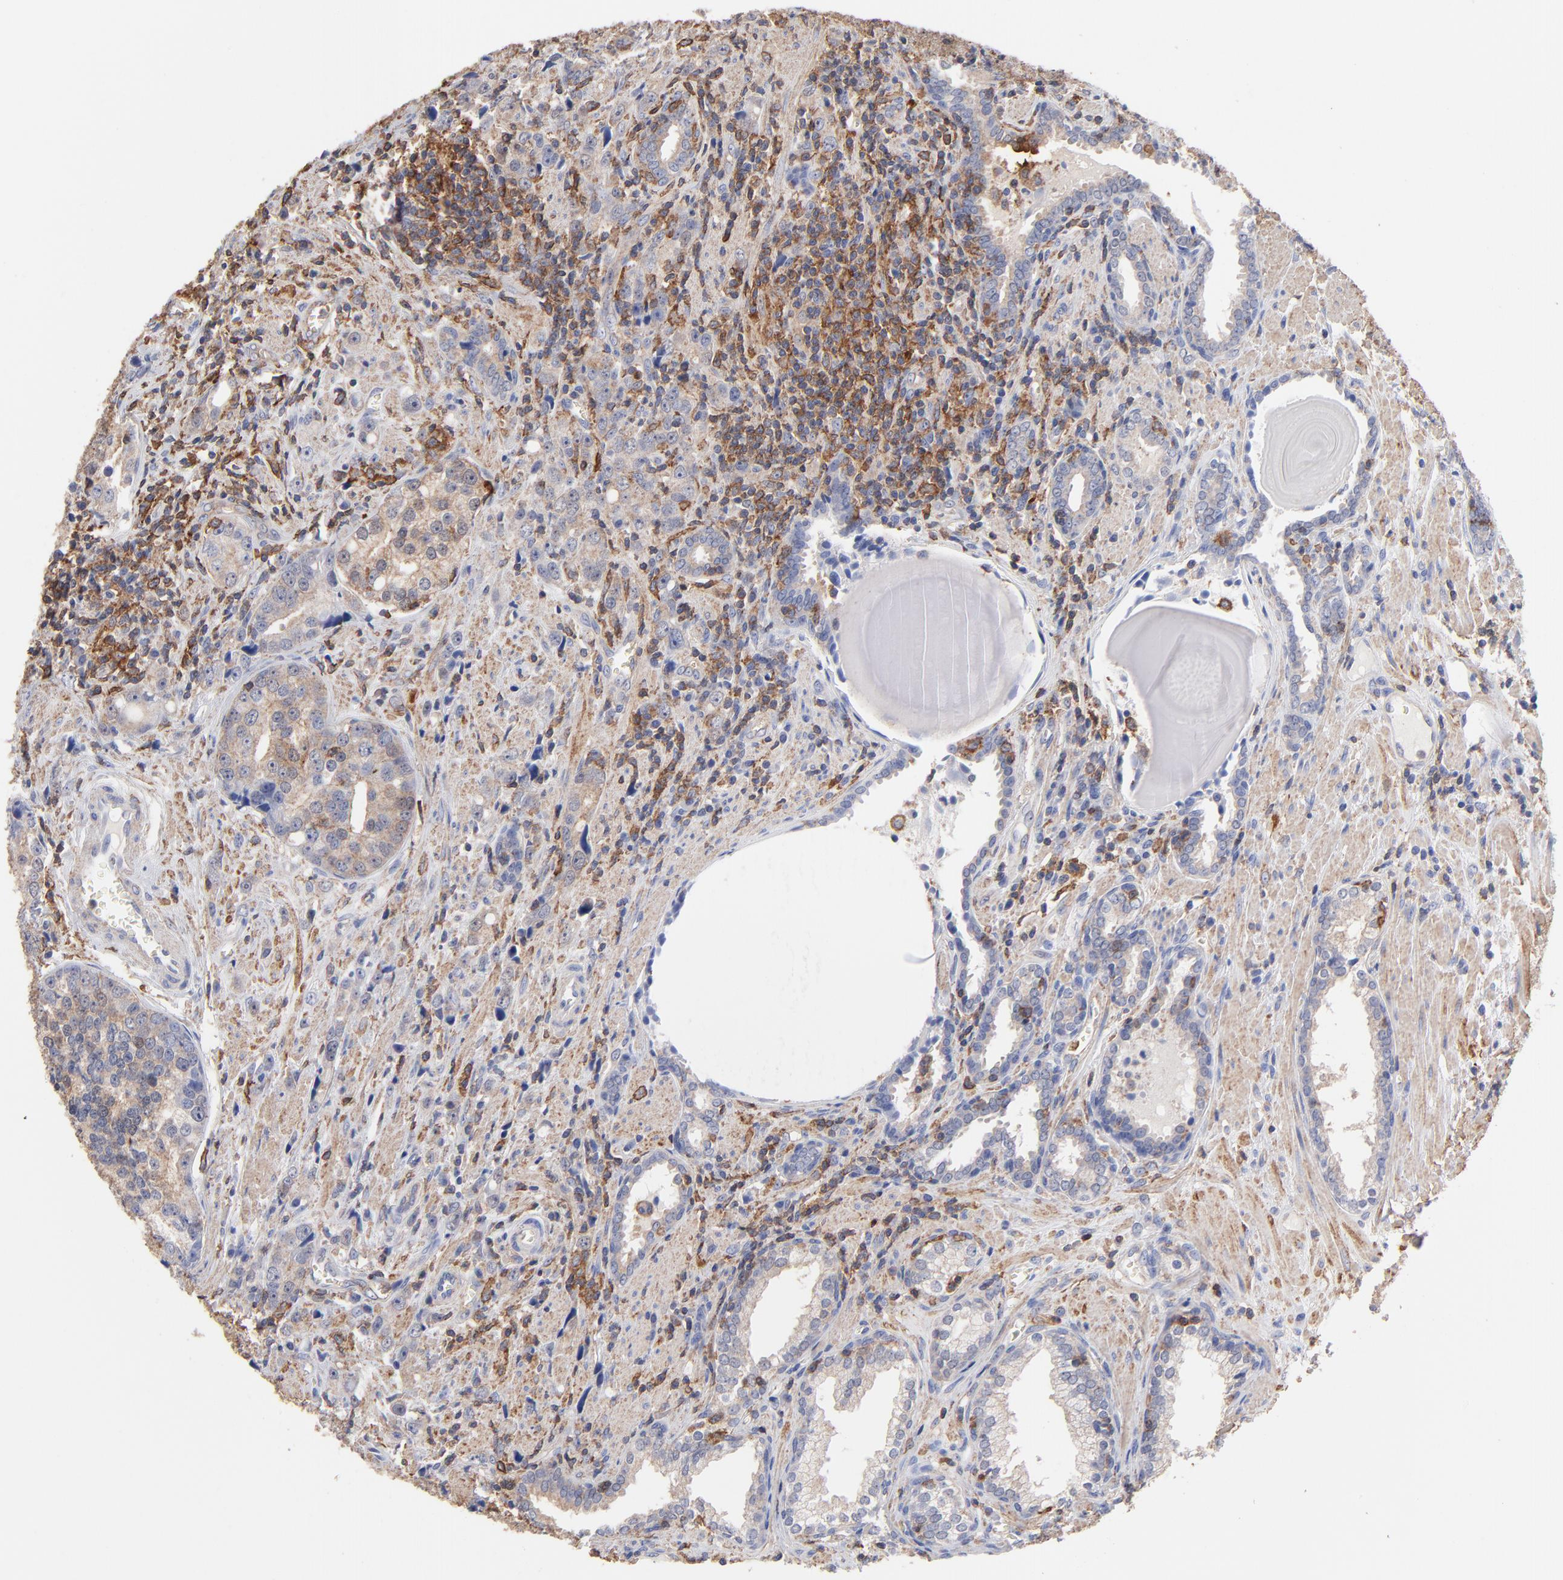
{"staining": {"intensity": "weak", "quantity": "25%-75%", "location": "cytoplasmic/membranous"}, "tissue": "prostate cancer", "cell_type": "Tumor cells", "image_type": "cancer", "snomed": [{"axis": "morphology", "description": "Adenocarcinoma, High grade"}, {"axis": "topography", "description": "Prostate"}], "caption": "Prostate high-grade adenocarcinoma was stained to show a protein in brown. There is low levels of weak cytoplasmic/membranous positivity in about 25%-75% of tumor cells.", "gene": "ASL", "patient": {"sex": "male", "age": 71}}